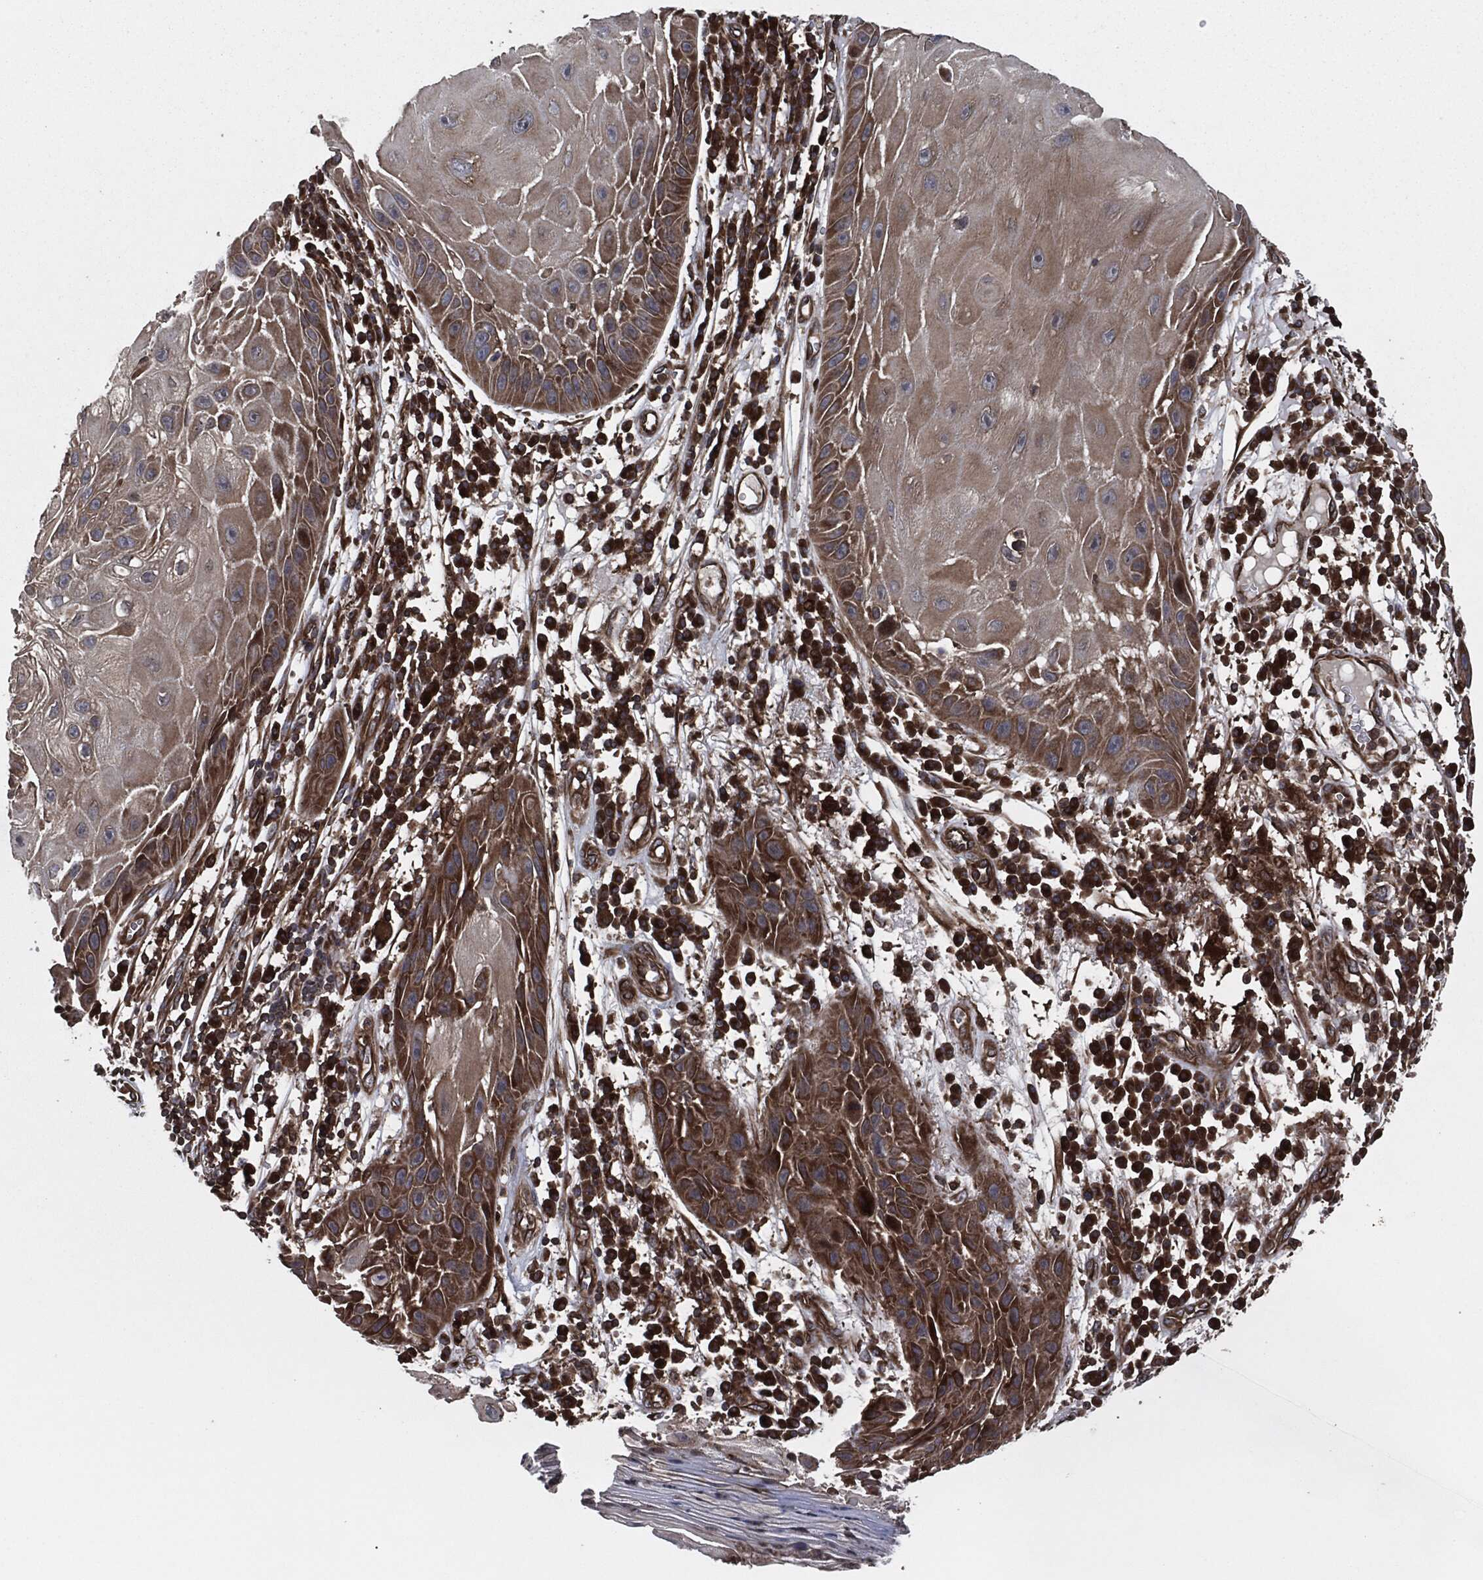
{"staining": {"intensity": "strong", "quantity": "25%-75%", "location": "cytoplasmic/membranous"}, "tissue": "skin cancer", "cell_type": "Tumor cells", "image_type": "cancer", "snomed": [{"axis": "morphology", "description": "Normal tissue, NOS"}, {"axis": "morphology", "description": "Squamous cell carcinoma, NOS"}, {"axis": "topography", "description": "Skin"}], "caption": "The histopathology image displays immunohistochemical staining of skin squamous cell carcinoma. There is strong cytoplasmic/membranous expression is present in approximately 25%-75% of tumor cells.", "gene": "RAP1GDS1", "patient": {"sex": "male", "age": 79}}